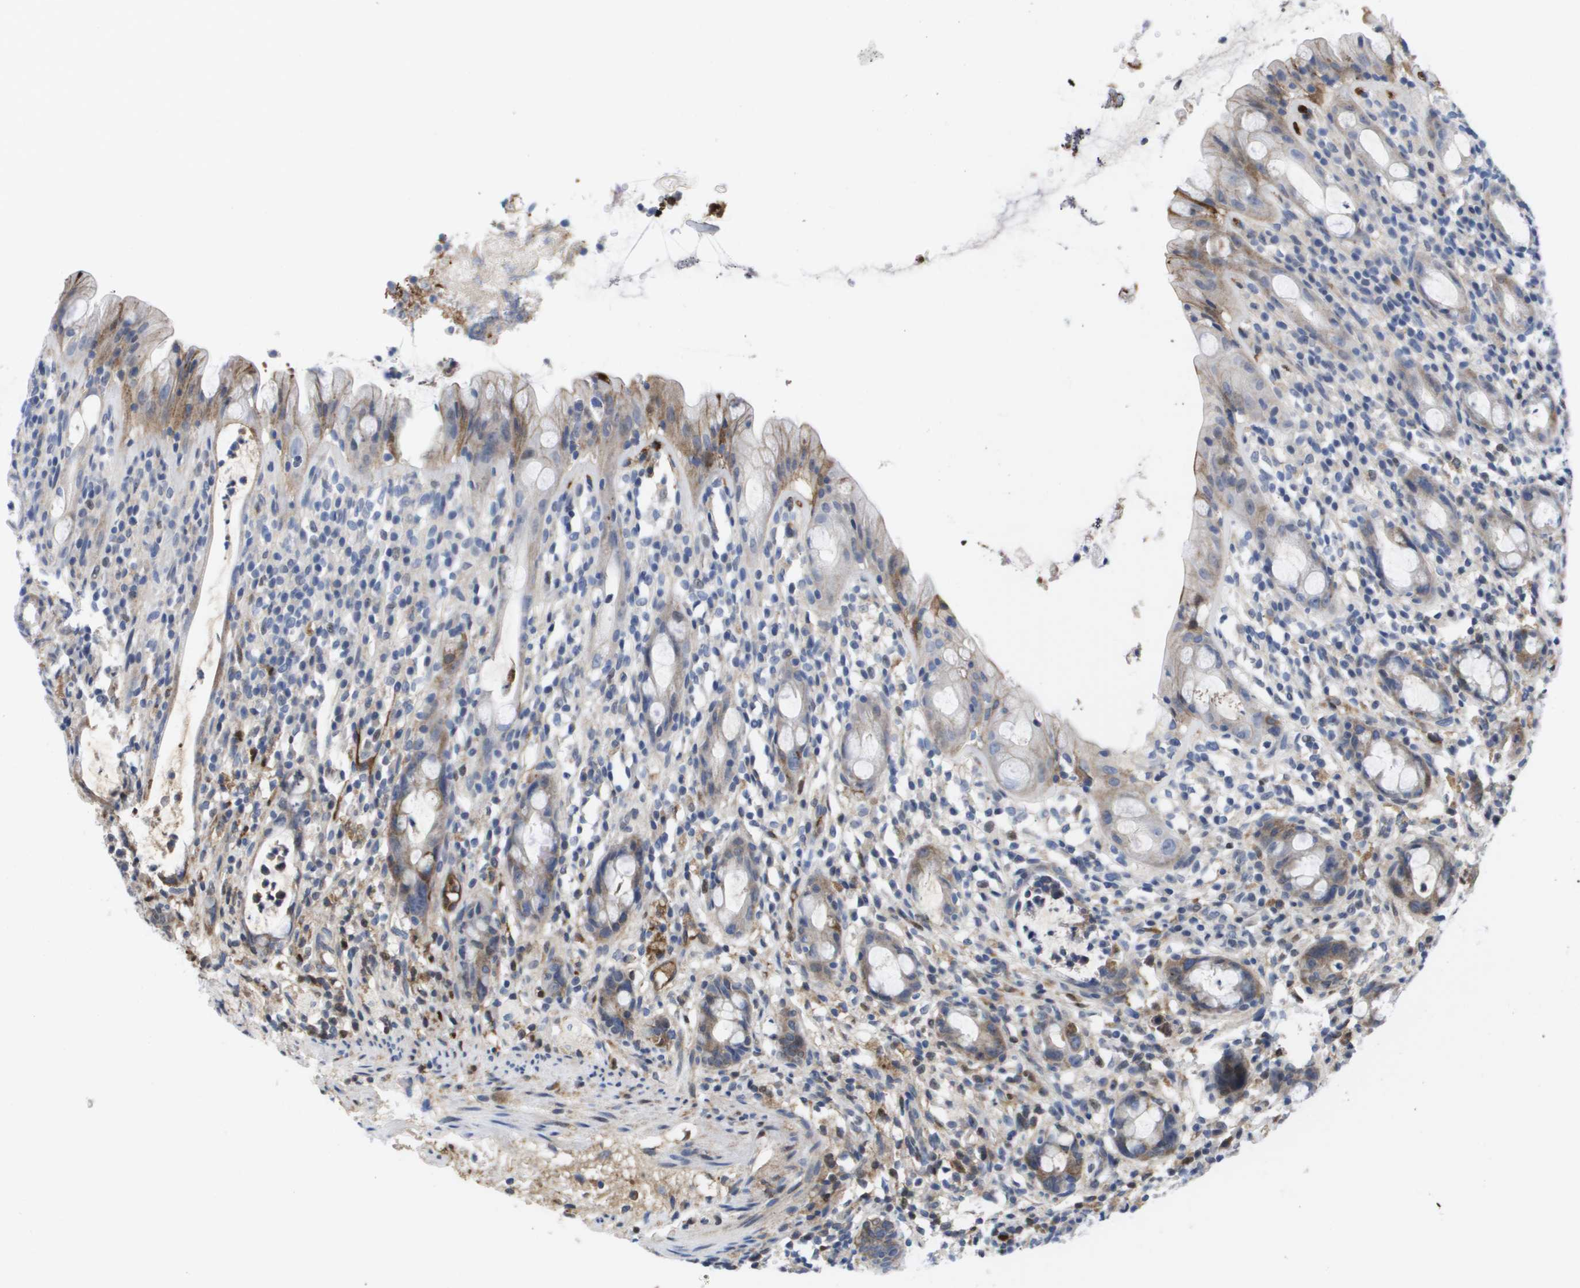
{"staining": {"intensity": "weak", "quantity": "<25%", "location": "cytoplasmic/membranous"}, "tissue": "rectum", "cell_type": "Glandular cells", "image_type": "normal", "snomed": [{"axis": "morphology", "description": "Normal tissue, NOS"}, {"axis": "topography", "description": "Rectum"}], "caption": "An immunohistochemistry image of benign rectum is shown. There is no staining in glandular cells of rectum. The staining was performed using DAB to visualize the protein expression in brown, while the nuclei were stained in blue with hematoxylin (Magnification: 20x).", "gene": "SERPINC1", "patient": {"sex": "male", "age": 44}}